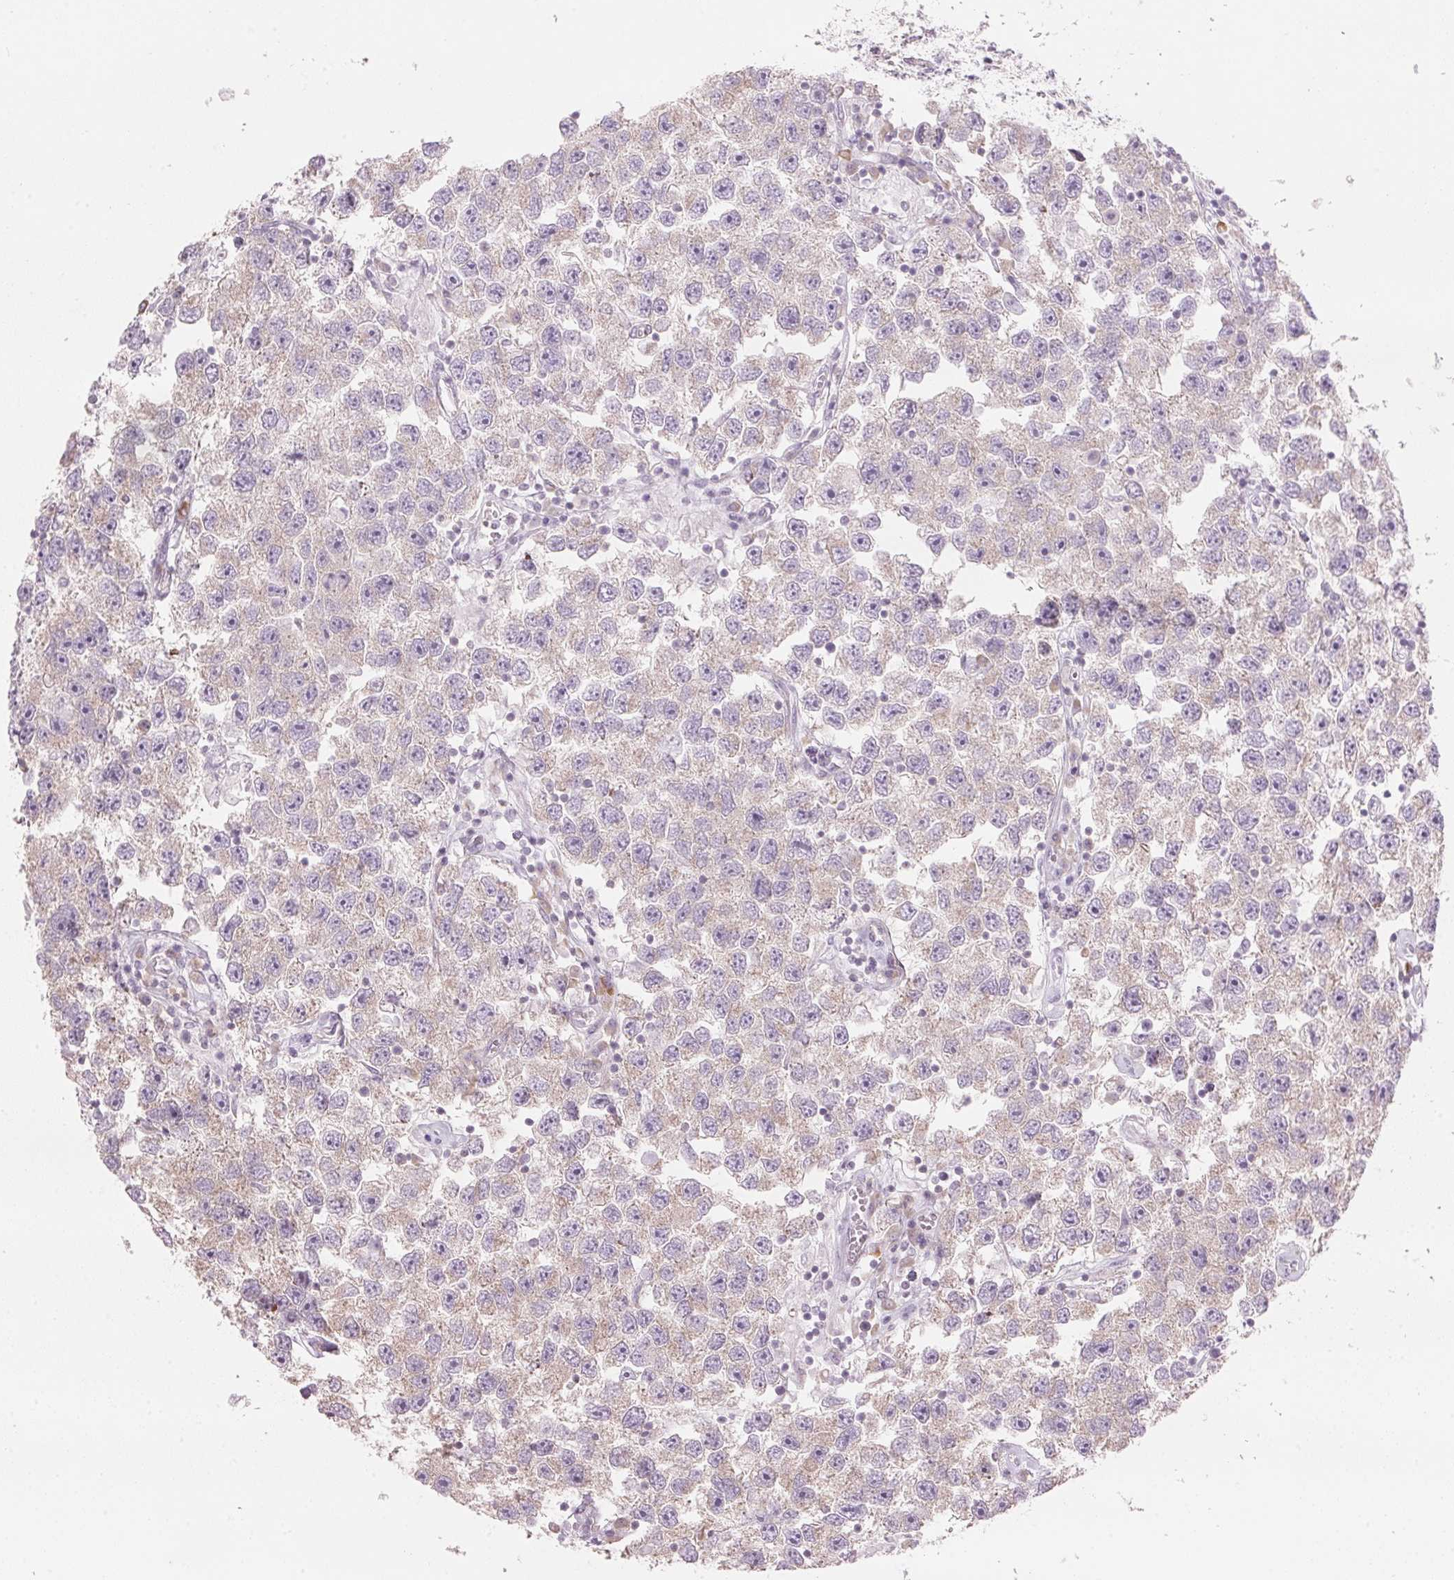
{"staining": {"intensity": "weak", "quantity": "25%-75%", "location": "cytoplasmic/membranous"}, "tissue": "testis cancer", "cell_type": "Tumor cells", "image_type": "cancer", "snomed": [{"axis": "morphology", "description": "Seminoma, NOS"}, {"axis": "topography", "description": "Testis"}], "caption": "Immunohistochemistry (IHC) (DAB) staining of human testis cancer shows weak cytoplasmic/membranous protein positivity in about 25%-75% of tumor cells.", "gene": "GNMT", "patient": {"sex": "male", "age": 26}}